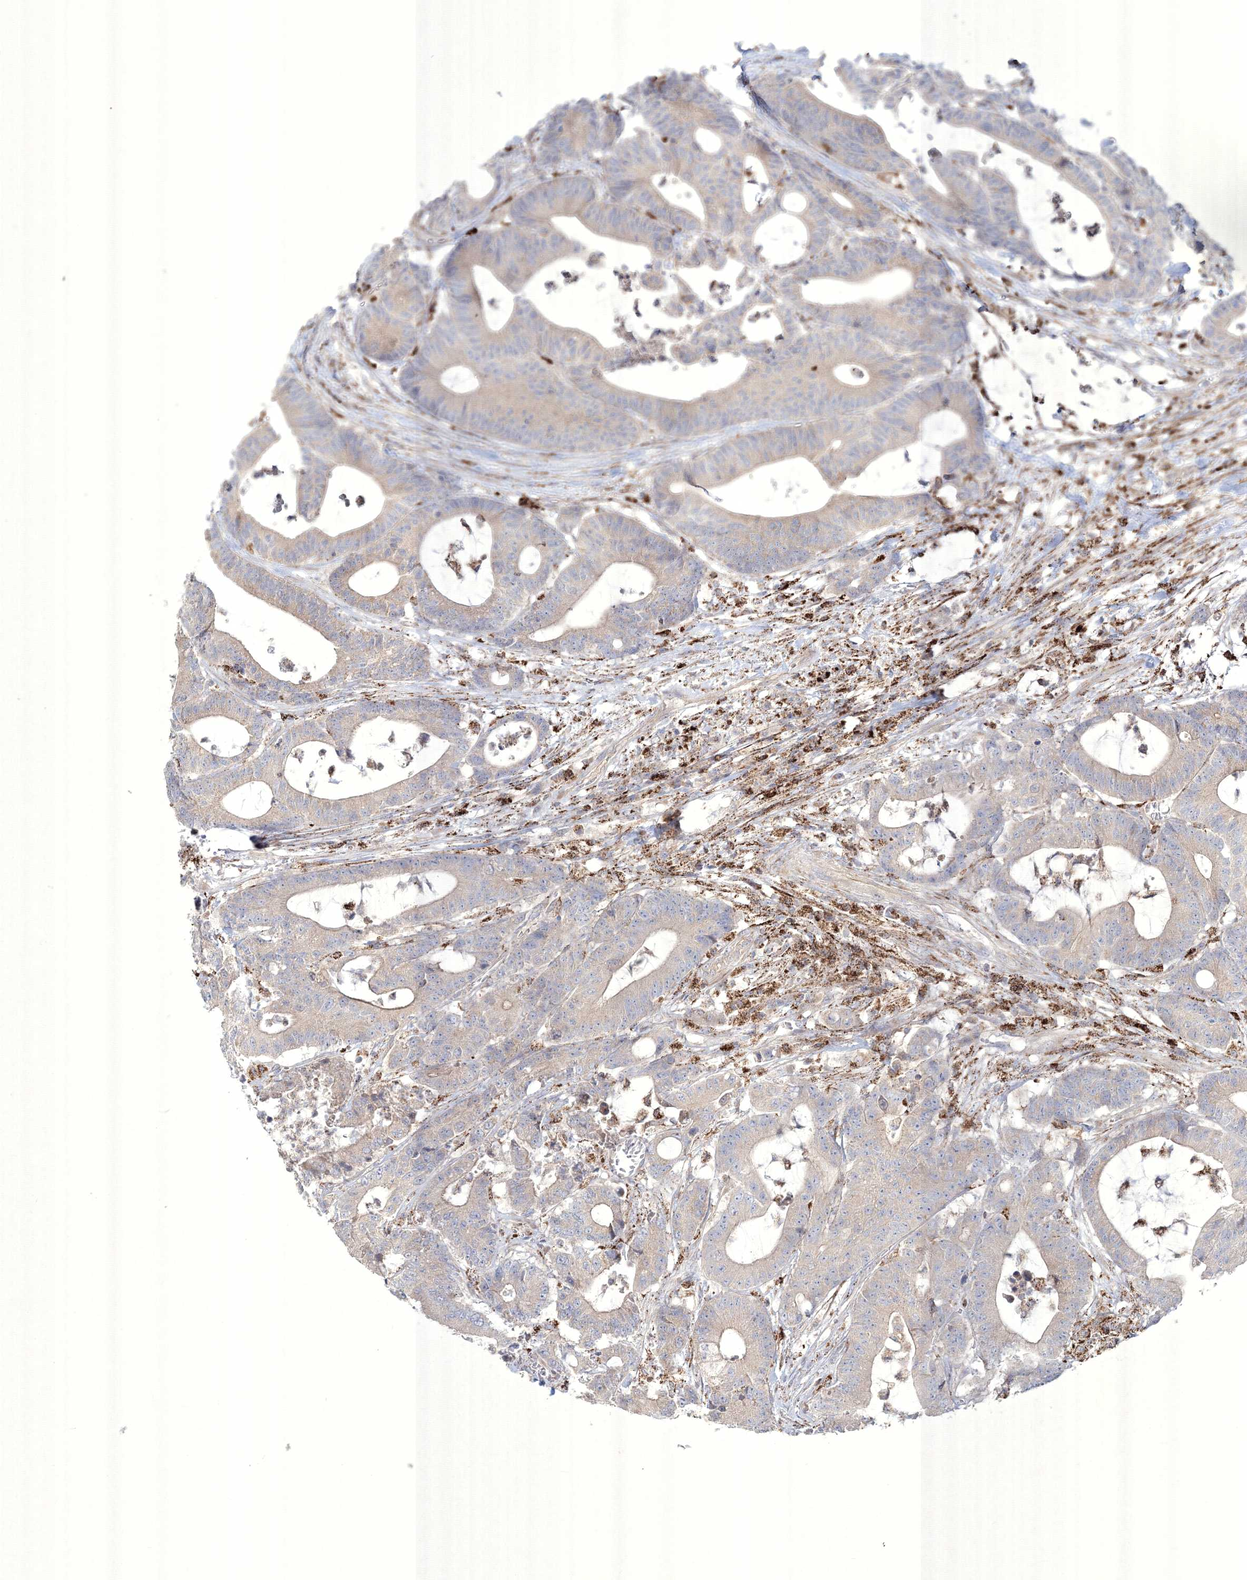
{"staining": {"intensity": "weak", "quantity": "<25%", "location": "cytoplasmic/membranous"}, "tissue": "colorectal cancer", "cell_type": "Tumor cells", "image_type": "cancer", "snomed": [{"axis": "morphology", "description": "Adenocarcinoma, NOS"}, {"axis": "topography", "description": "Colon"}], "caption": "Tumor cells are negative for brown protein staining in colorectal adenocarcinoma.", "gene": "WDR49", "patient": {"sex": "female", "age": 84}}